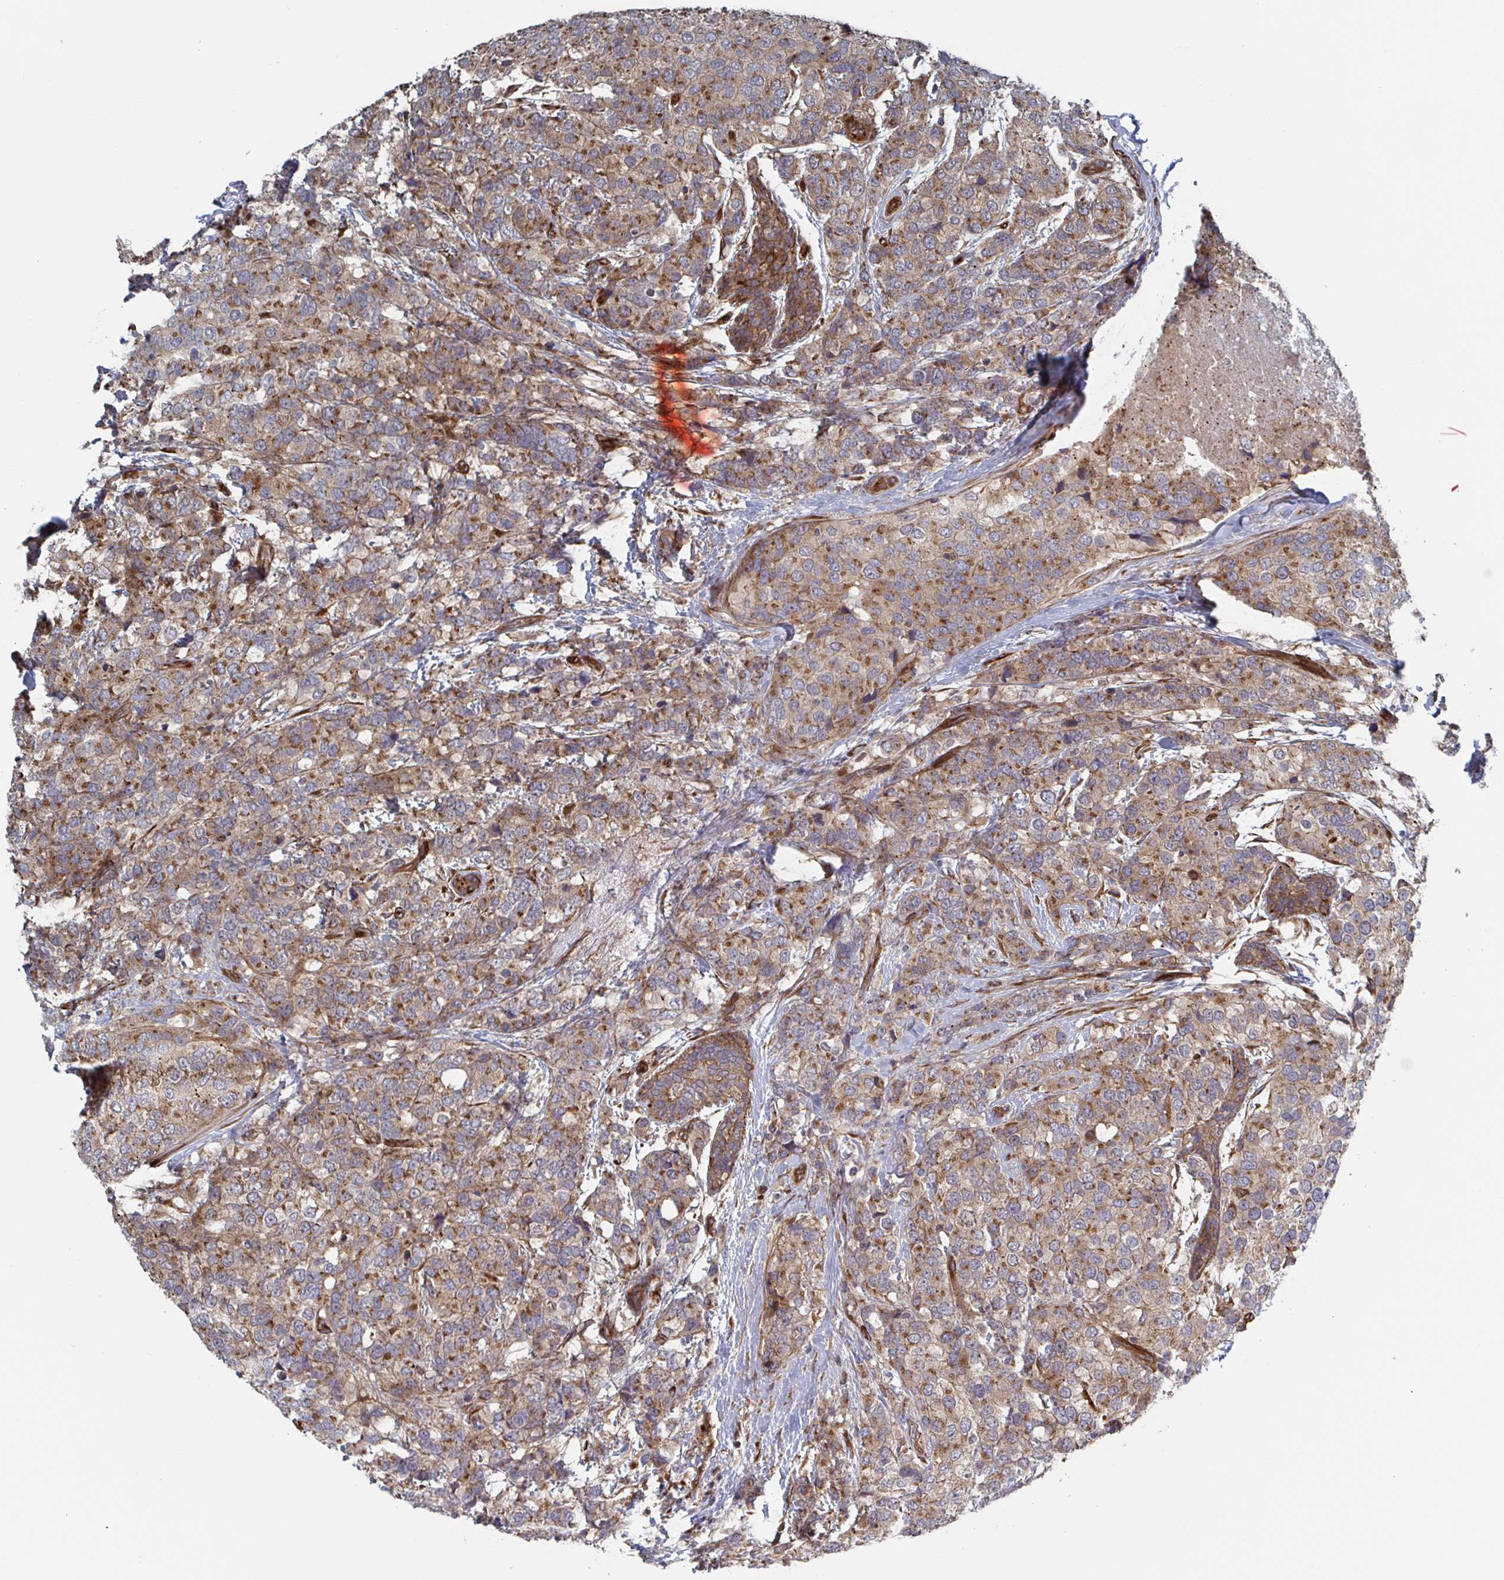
{"staining": {"intensity": "moderate", "quantity": ">75%", "location": "cytoplasmic/membranous"}, "tissue": "breast cancer", "cell_type": "Tumor cells", "image_type": "cancer", "snomed": [{"axis": "morphology", "description": "Lobular carcinoma"}, {"axis": "topography", "description": "Breast"}], "caption": "Human breast cancer stained for a protein (brown) demonstrates moderate cytoplasmic/membranous positive expression in about >75% of tumor cells.", "gene": "DVL3", "patient": {"sex": "female", "age": 59}}